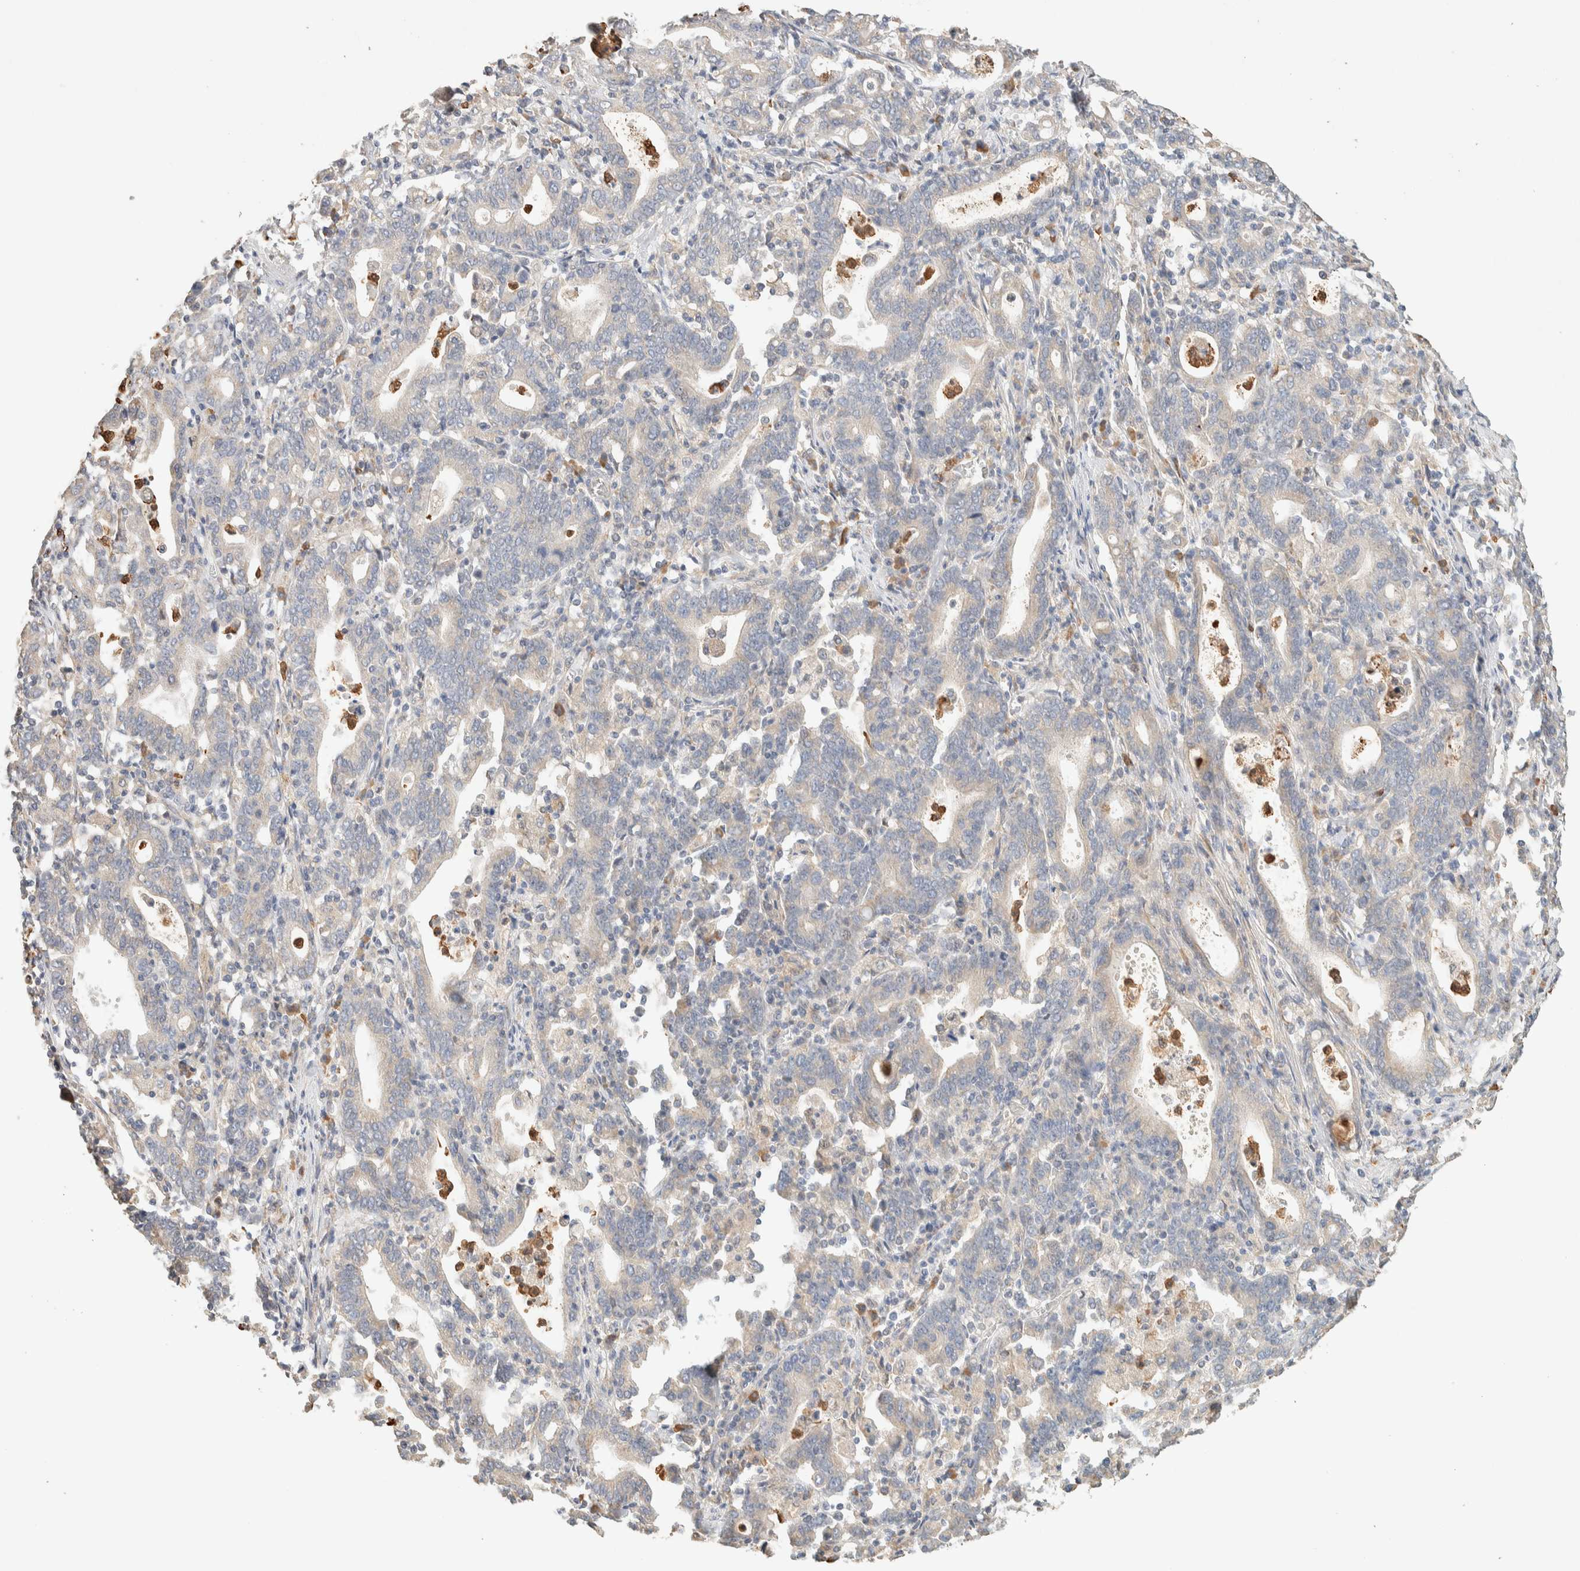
{"staining": {"intensity": "weak", "quantity": "<25%", "location": "cytoplasmic/membranous"}, "tissue": "stomach cancer", "cell_type": "Tumor cells", "image_type": "cancer", "snomed": [{"axis": "morphology", "description": "Adenocarcinoma, NOS"}, {"axis": "topography", "description": "Stomach, upper"}], "caption": "High magnification brightfield microscopy of adenocarcinoma (stomach) stained with DAB (3,3'-diaminobenzidine) (brown) and counterstained with hematoxylin (blue): tumor cells show no significant positivity.", "gene": "TTC3", "patient": {"sex": "male", "age": 69}}